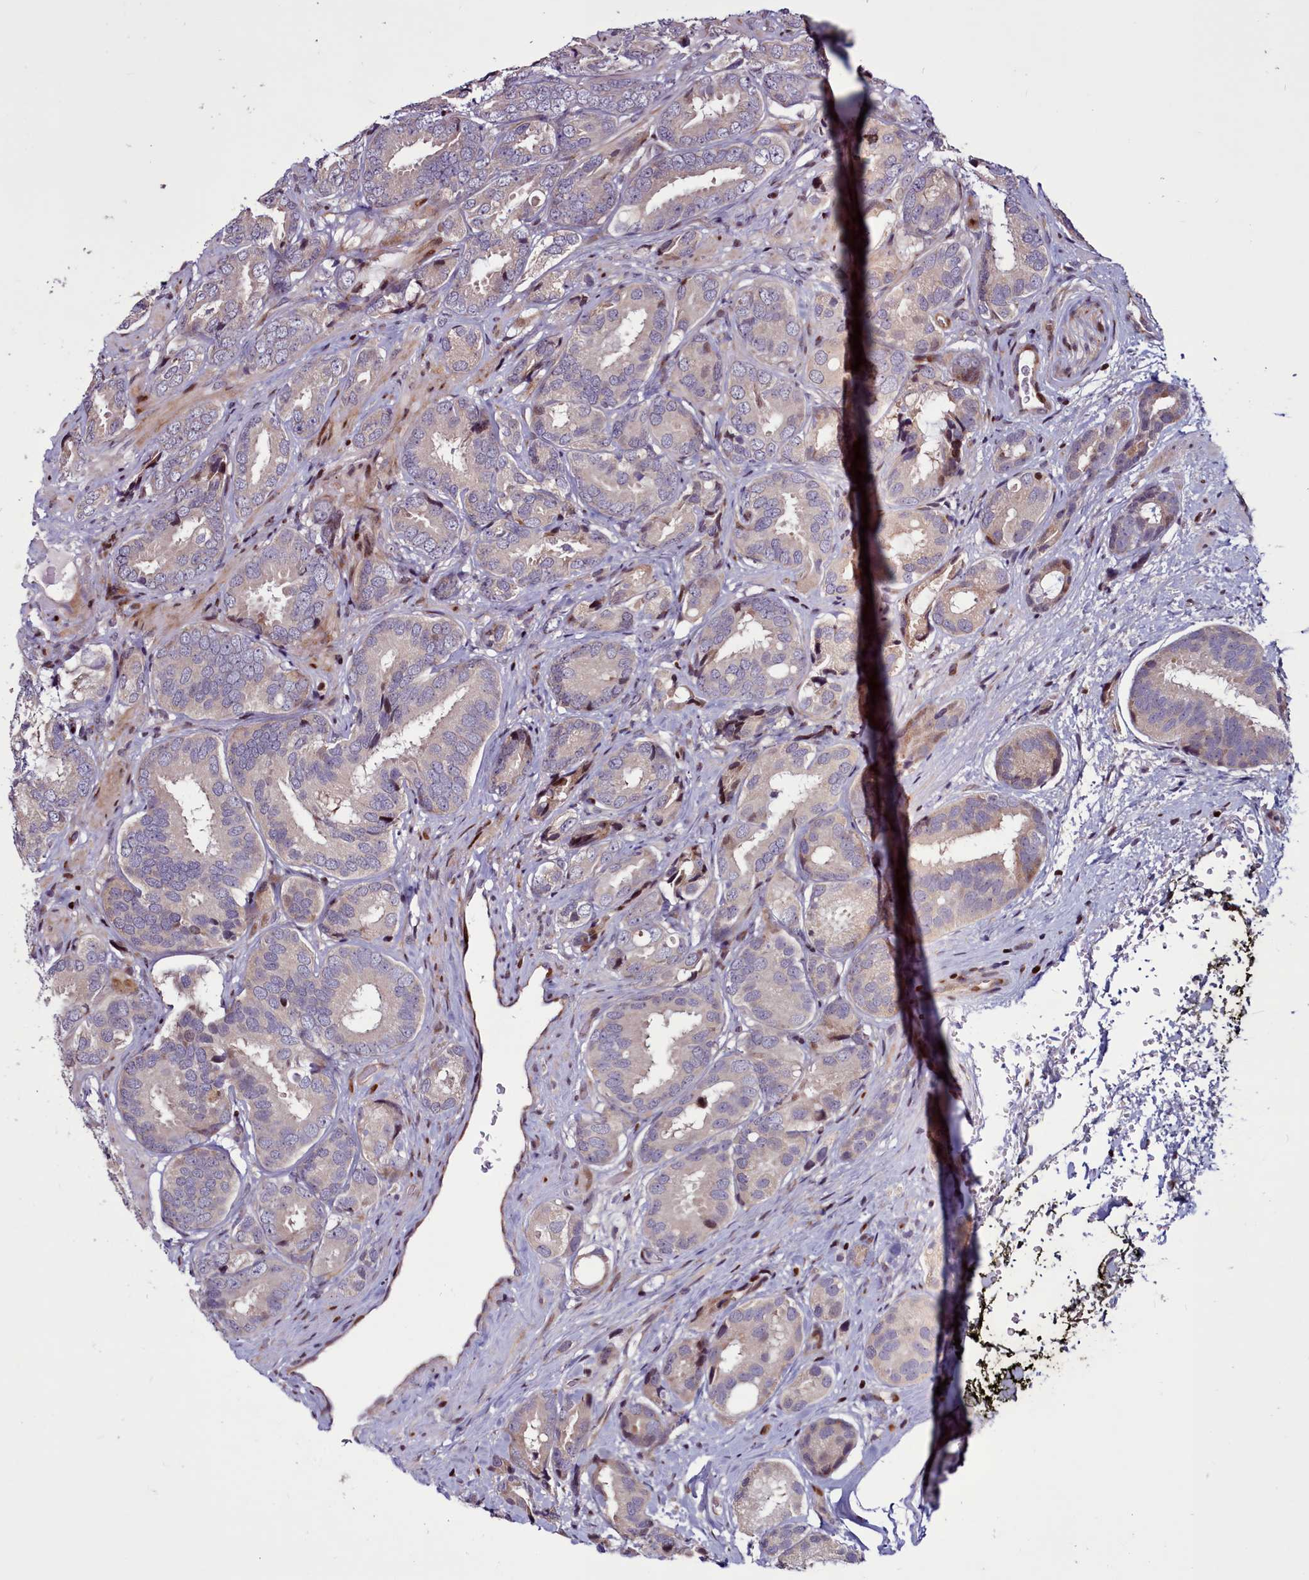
{"staining": {"intensity": "weak", "quantity": "<25%", "location": "cytoplasmic/membranous"}, "tissue": "prostate cancer", "cell_type": "Tumor cells", "image_type": "cancer", "snomed": [{"axis": "morphology", "description": "Adenocarcinoma, High grade"}, {"axis": "topography", "description": "Prostate"}], "caption": "This histopathology image is of prostate adenocarcinoma (high-grade) stained with immunohistochemistry to label a protein in brown with the nuclei are counter-stained blue. There is no staining in tumor cells.", "gene": "WBP11", "patient": {"sex": "male", "age": 71}}